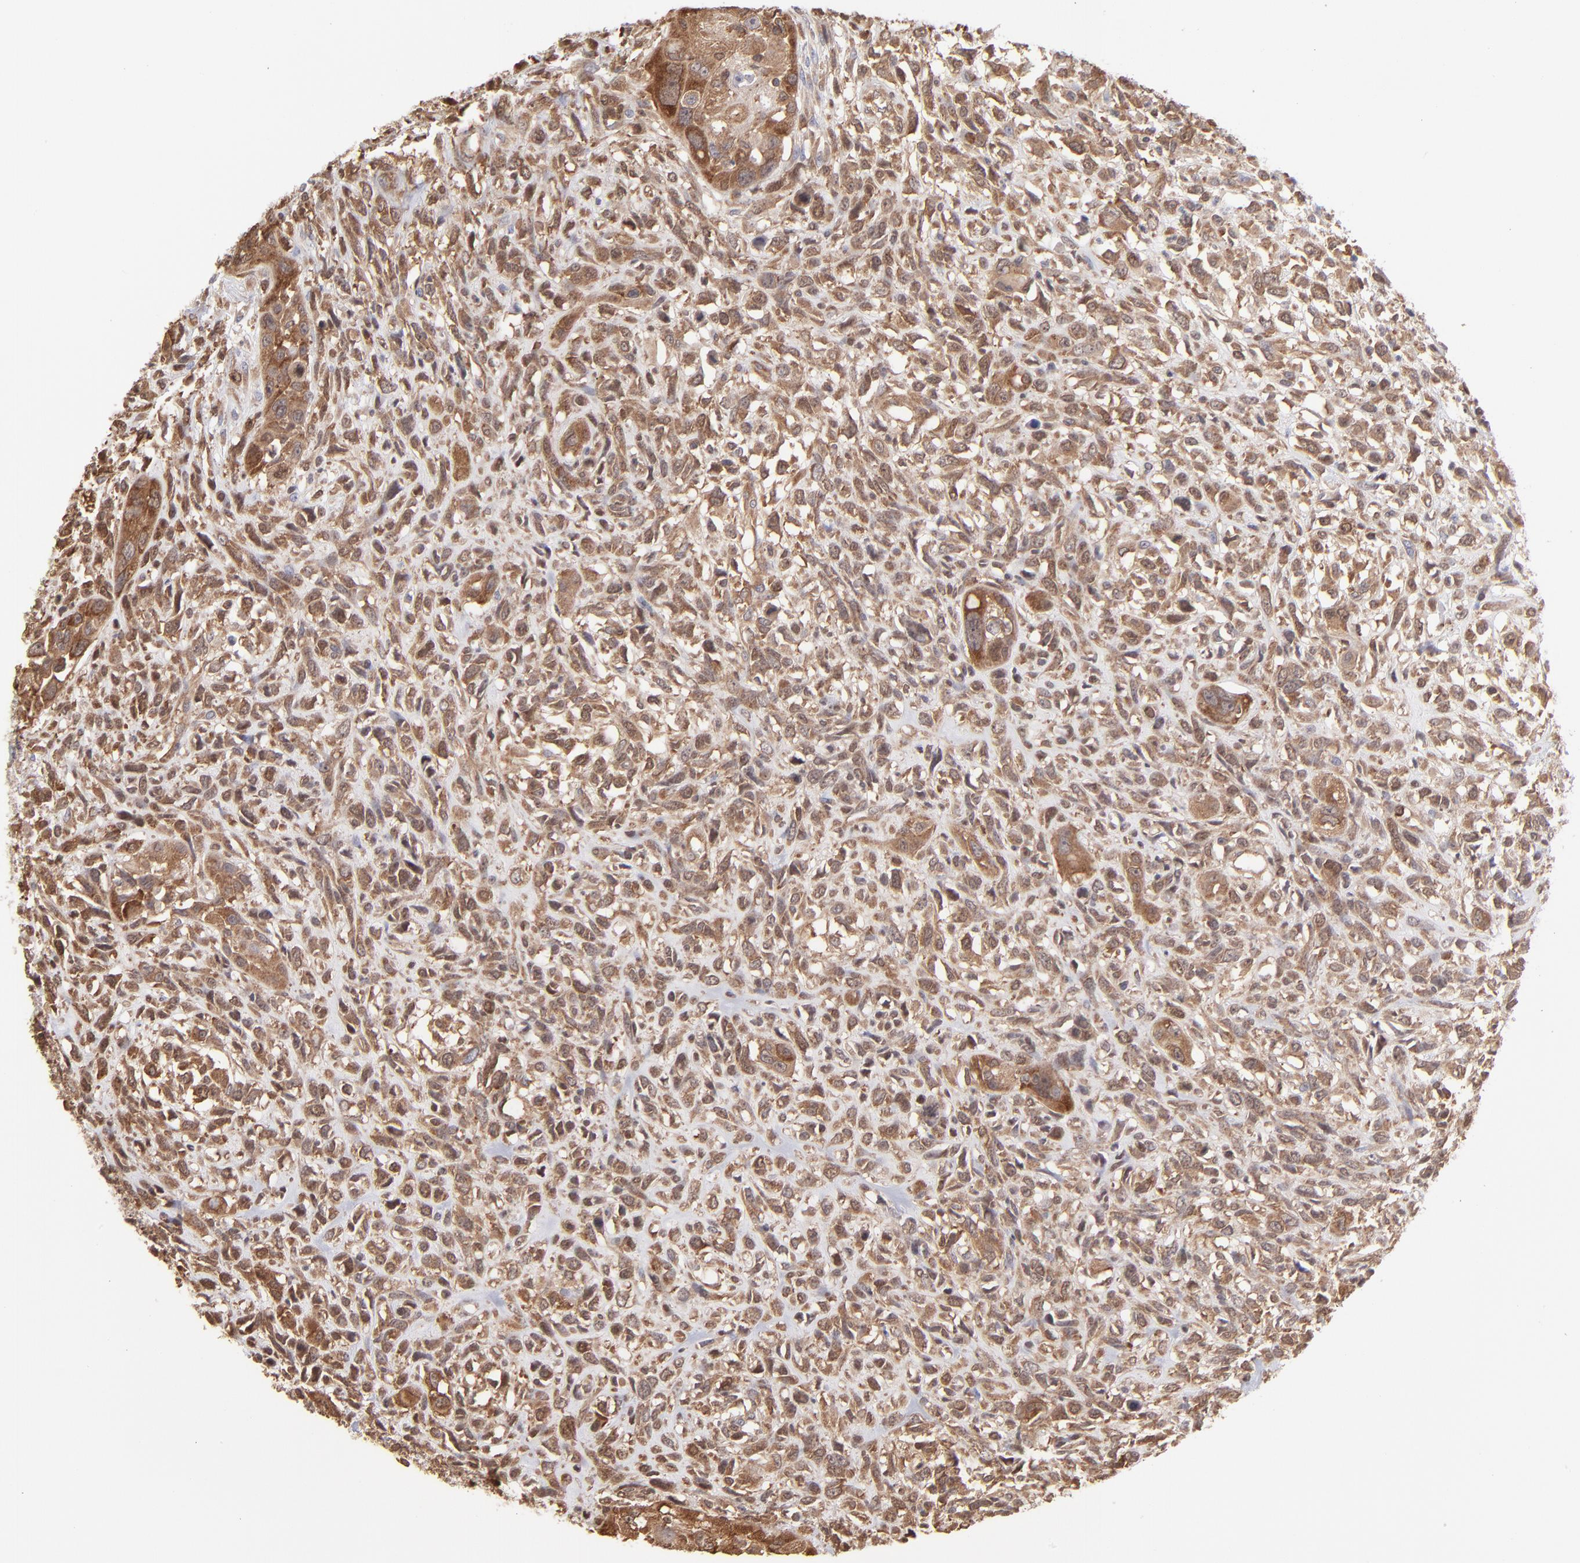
{"staining": {"intensity": "moderate", "quantity": ">75%", "location": "cytoplasmic/membranous"}, "tissue": "head and neck cancer", "cell_type": "Tumor cells", "image_type": "cancer", "snomed": [{"axis": "morphology", "description": "Neoplasm, malignant, NOS"}, {"axis": "topography", "description": "Salivary gland"}, {"axis": "topography", "description": "Head-Neck"}], "caption": "Protein staining by IHC shows moderate cytoplasmic/membranous expression in approximately >75% of tumor cells in neoplasm (malignant) (head and neck).", "gene": "MAPRE1", "patient": {"sex": "male", "age": 43}}